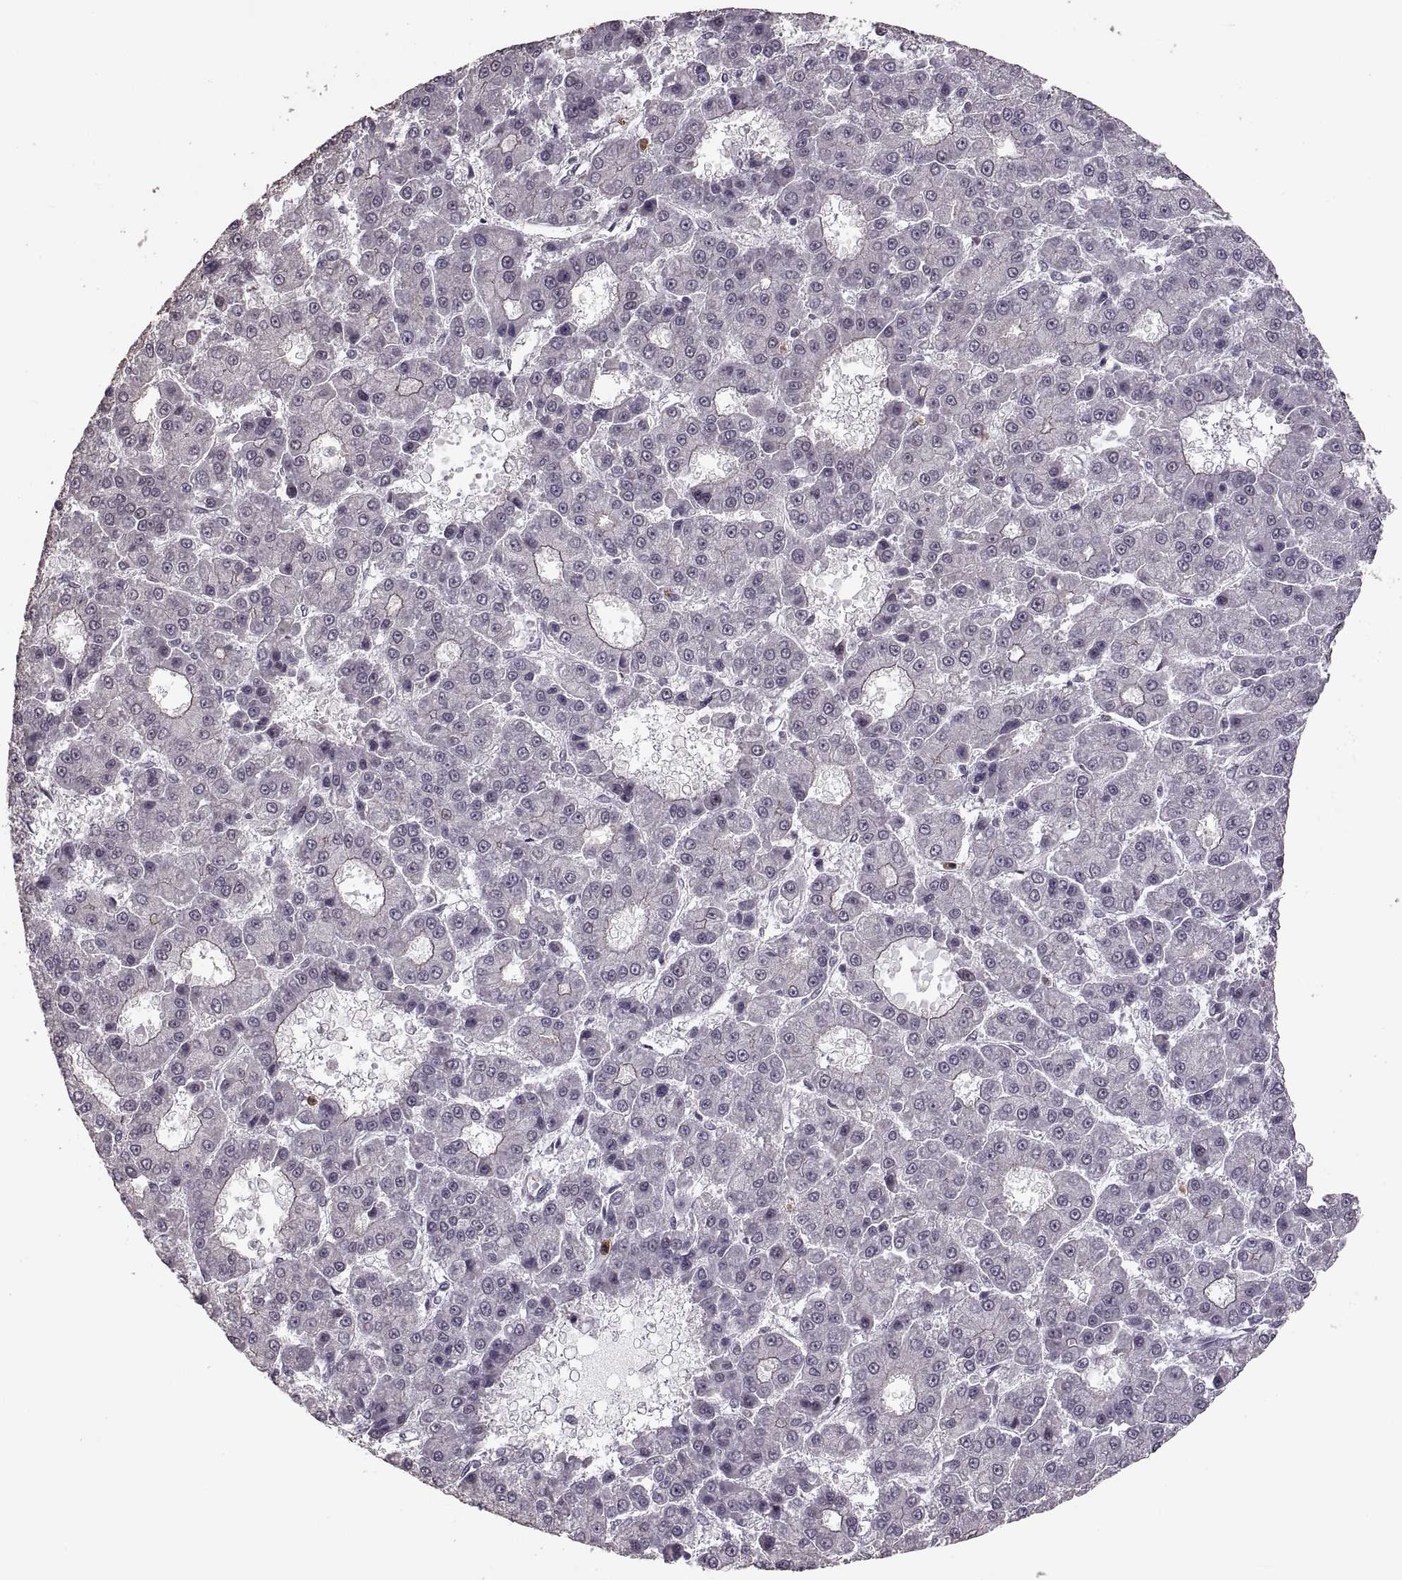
{"staining": {"intensity": "negative", "quantity": "none", "location": "none"}, "tissue": "liver cancer", "cell_type": "Tumor cells", "image_type": "cancer", "snomed": [{"axis": "morphology", "description": "Carcinoma, Hepatocellular, NOS"}, {"axis": "topography", "description": "Liver"}], "caption": "IHC photomicrograph of human liver cancer (hepatocellular carcinoma) stained for a protein (brown), which exhibits no expression in tumor cells. The staining is performed using DAB (3,3'-diaminobenzidine) brown chromogen with nuclei counter-stained in using hematoxylin.", "gene": "PALS1", "patient": {"sex": "male", "age": 70}}